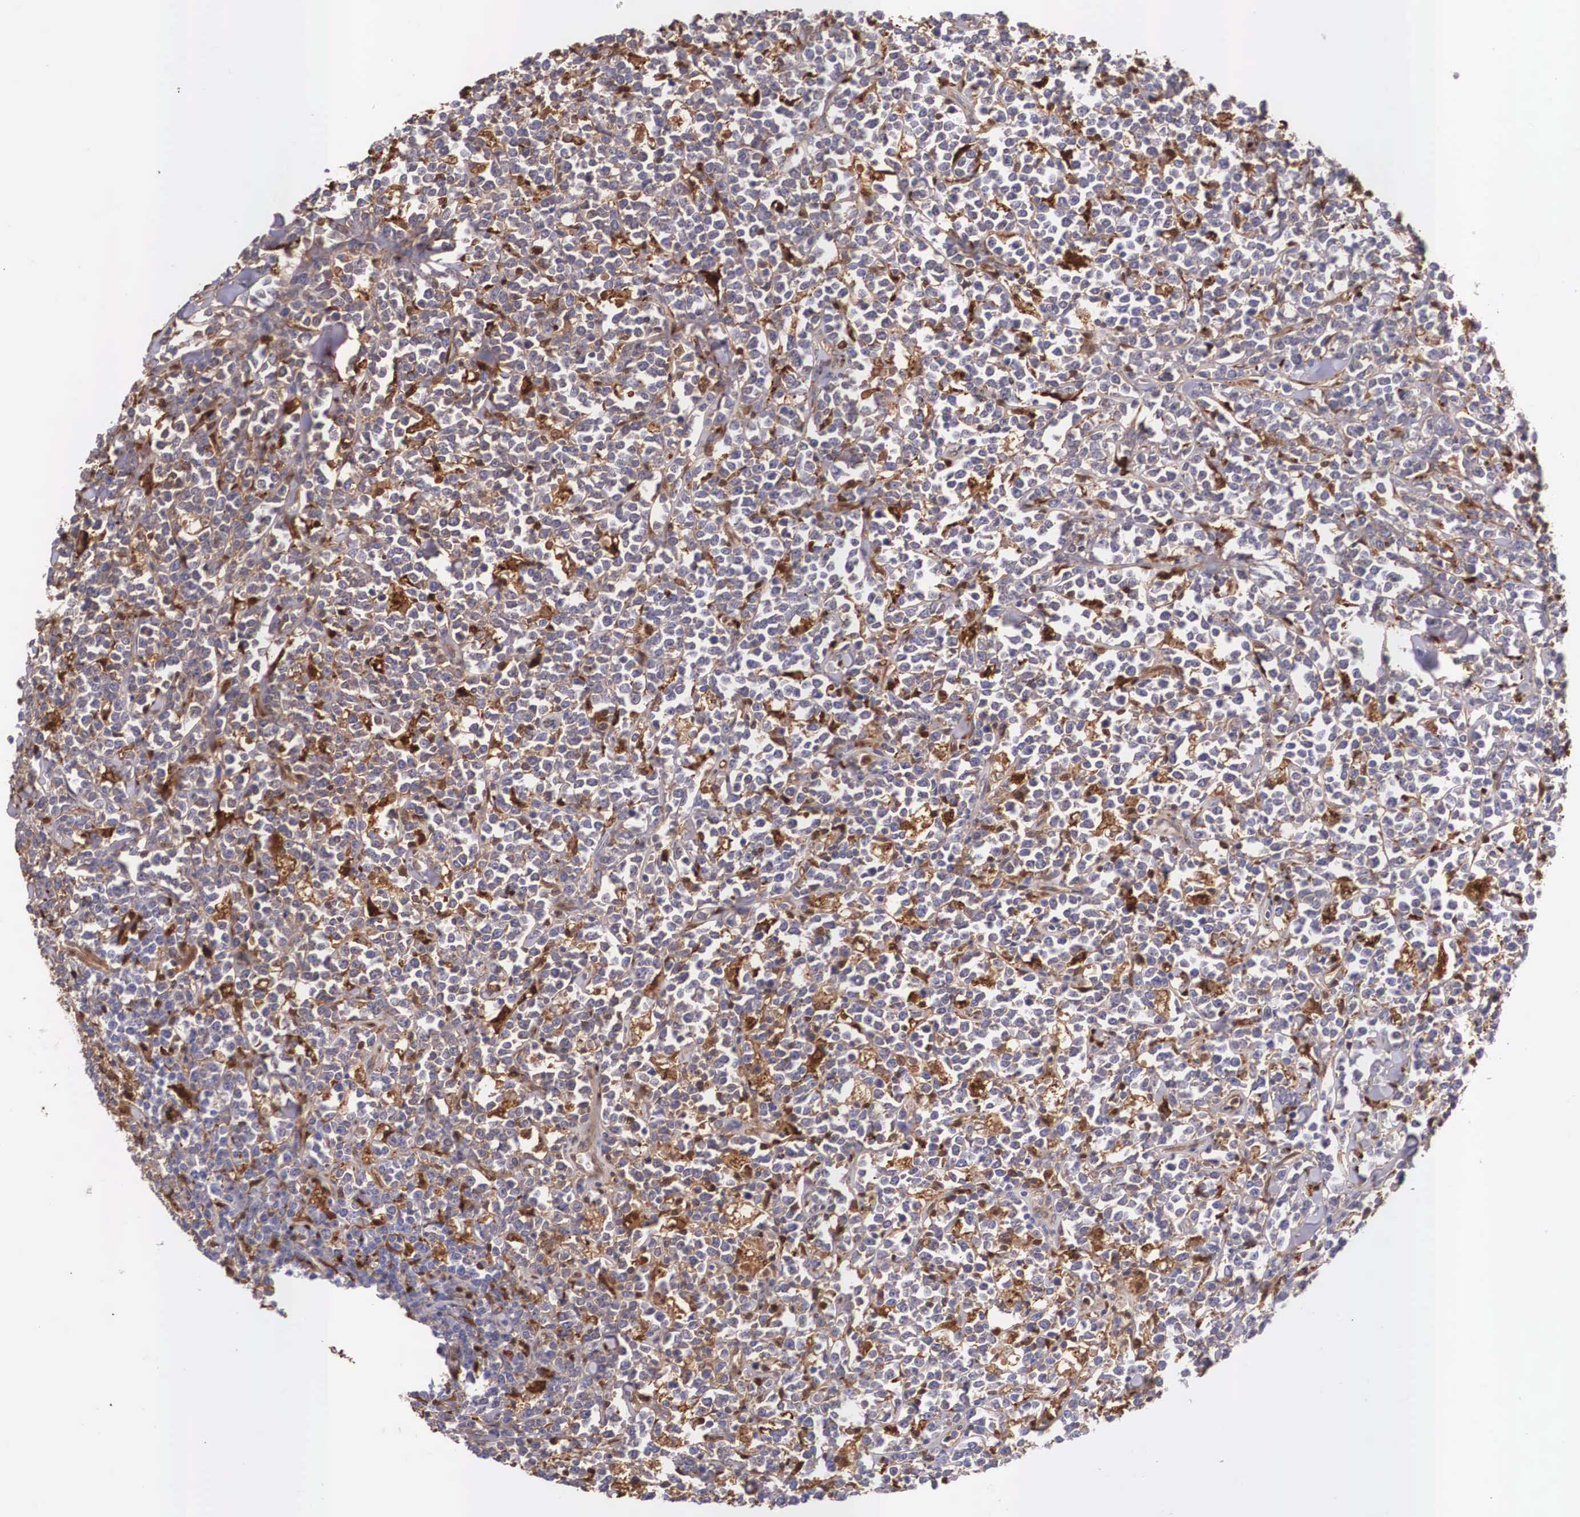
{"staining": {"intensity": "negative", "quantity": "none", "location": "none"}, "tissue": "lymphoma", "cell_type": "Tumor cells", "image_type": "cancer", "snomed": [{"axis": "morphology", "description": "Malignant lymphoma, non-Hodgkin's type, High grade"}, {"axis": "topography", "description": "Small intestine"}, {"axis": "topography", "description": "Colon"}], "caption": "Immunohistochemistry photomicrograph of neoplastic tissue: human high-grade malignant lymphoma, non-Hodgkin's type stained with DAB displays no significant protein expression in tumor cells.", "gene": "LGALS1", "patient": {"sex": "male", "age": 8}}